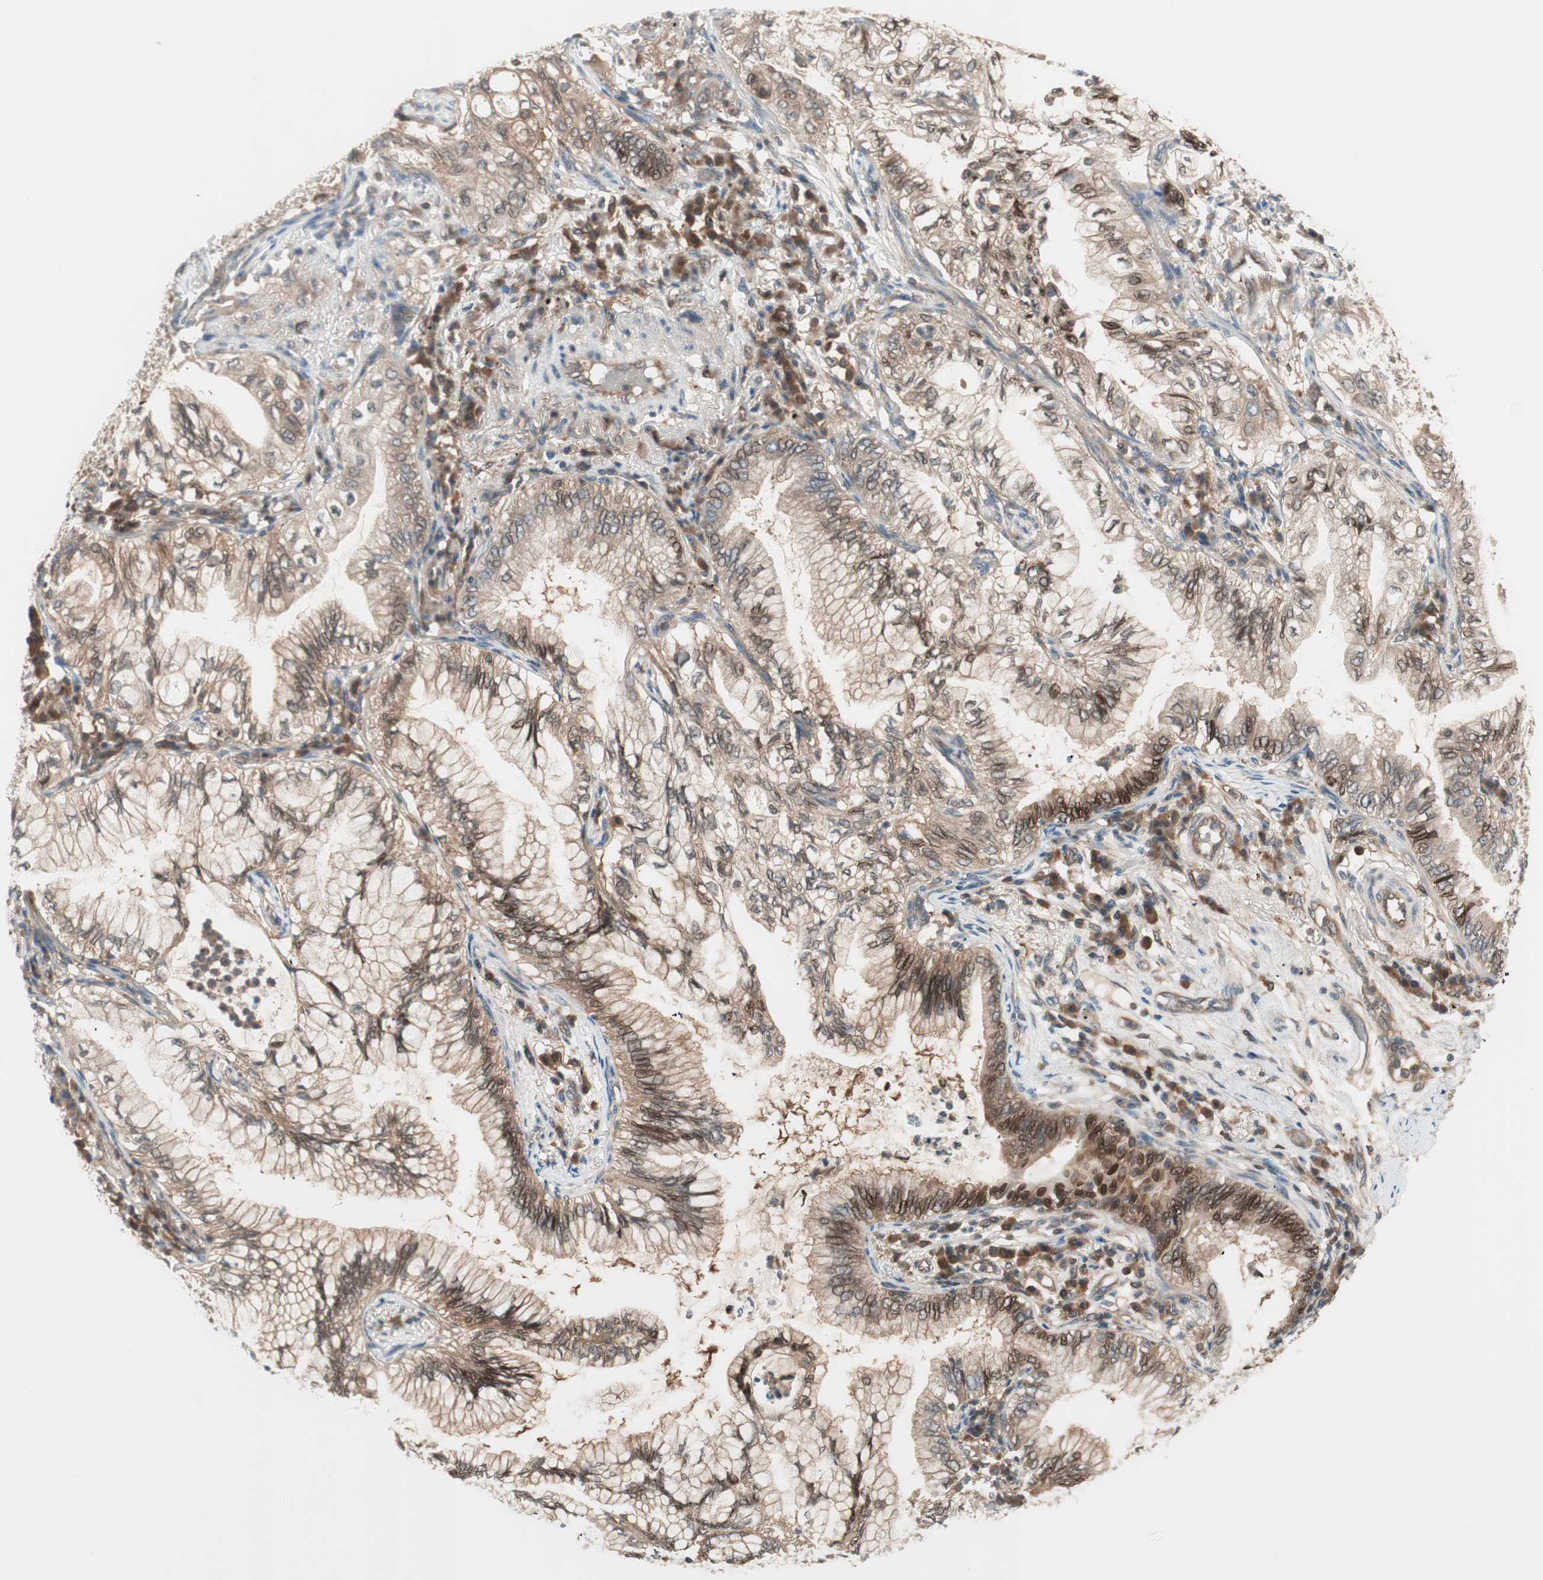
{"staining": {"intensity": "moderate", "quantity": ">75%", "location": "cytoplasmic/membranous"}, "tissue": "lung cancer", "cell_type": "Tumor cells", "image_type": "cancer", "snomed": [{"axis": "morphology", "description": "Adenocarcinoma, NOS"}, {"axis": "topography", "description": "Lung"}], "caption": "Lung adenocarcinoma was stained to show a protein in brown. There is medium levels of moderate cytoplasmic/membranous expression in about >75% of tumor cells.", "gene": "GALT", "patient": {"sex": "female", "age": 70}}